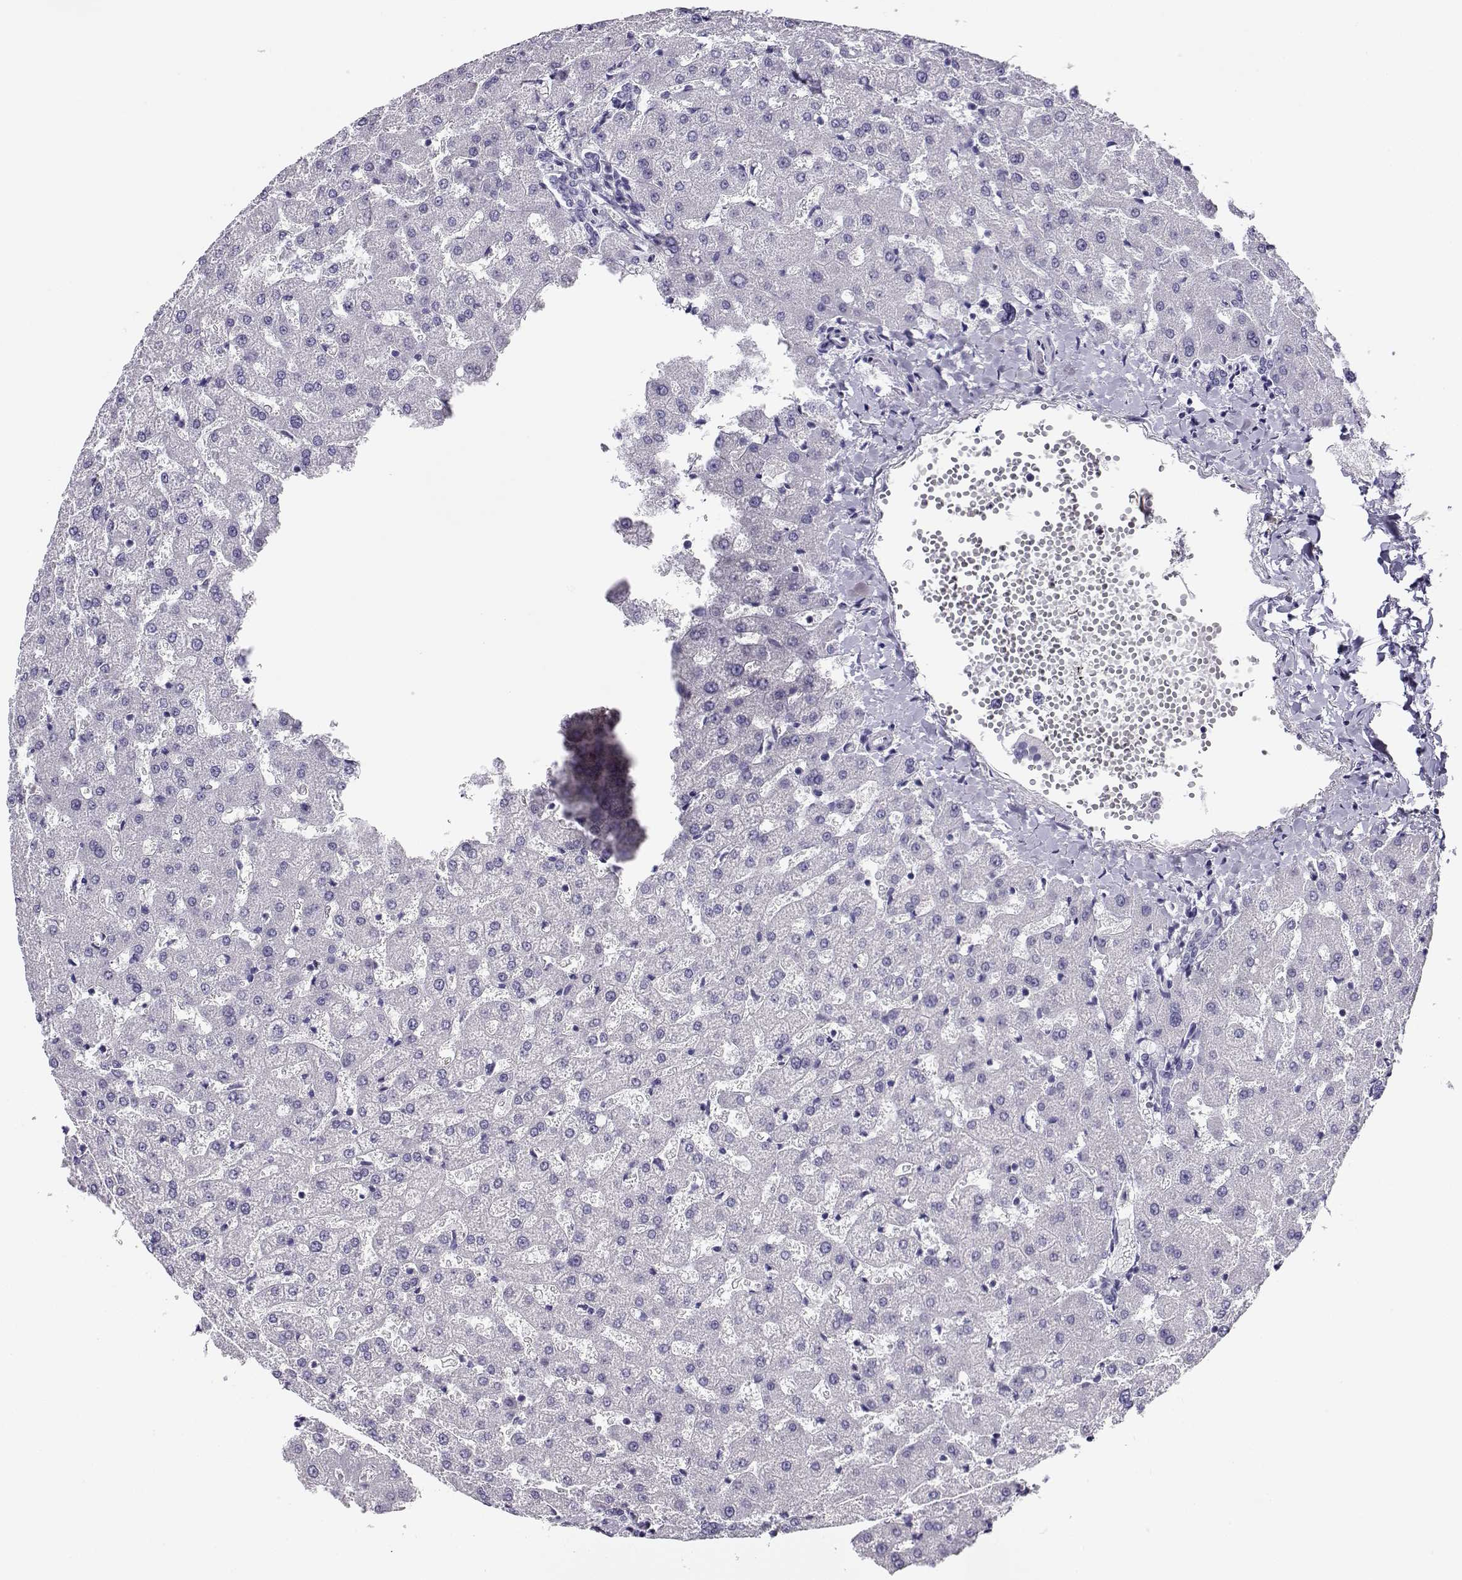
{"staining": {"intensity": "negative", "quantity": "none", "location": "none"}, "tissue": "liver", "cell_type": "Cholangiocytes", "image_type": "normal", "snomed": [{"axis": "morphology", "description": "Normal tissue, NOS"}, {"axis": "topography", "description": "Liver"}], "caption": "Liver stained for a protein using immunohistochemistry (IHC) shows no staining cholangiocytes.", "gene": "CABS1", "patient": {"sex": "female", "age": 50}}